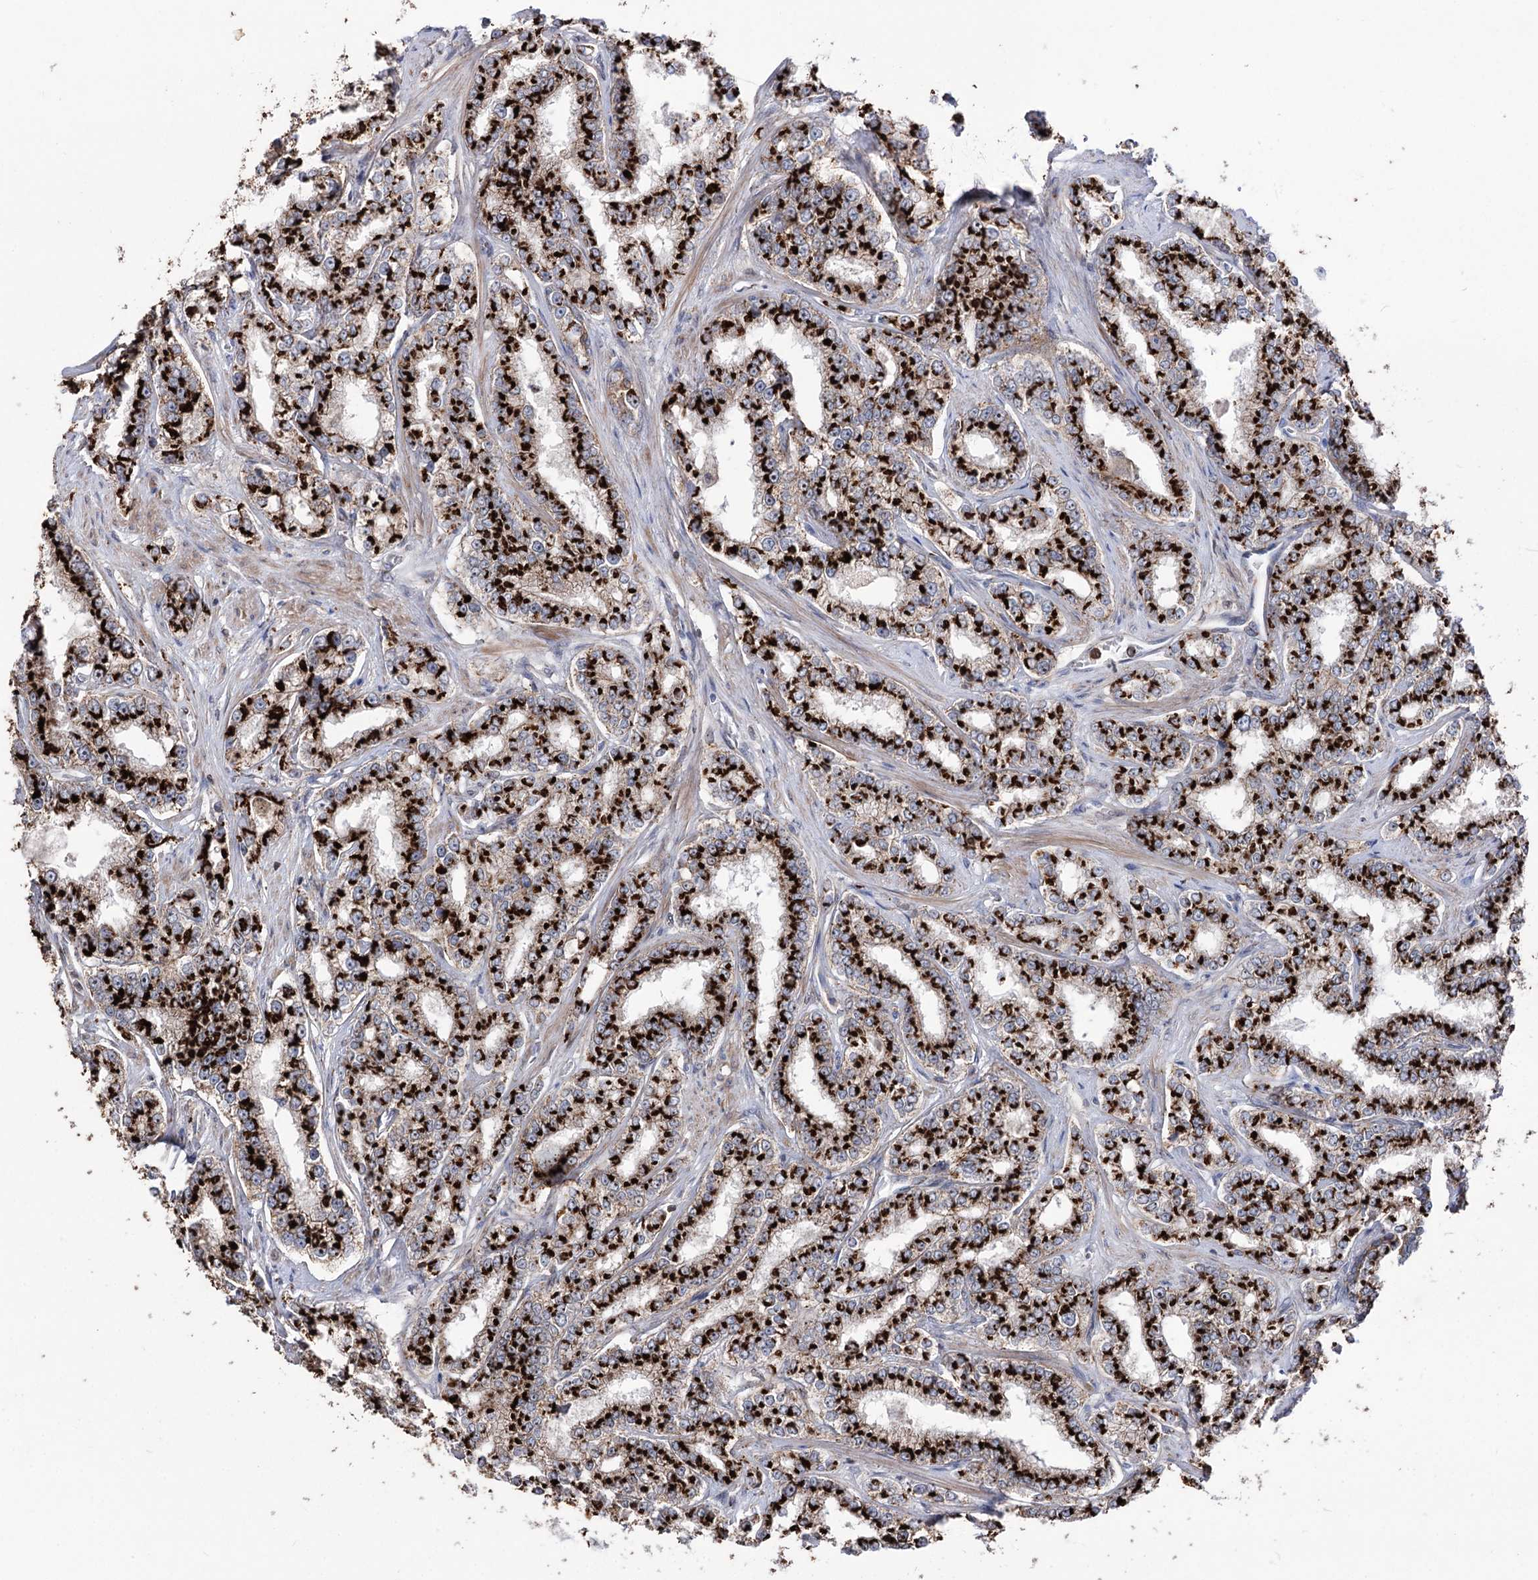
{"staining": {"intensity": "strong", "quantity": ">75%", "location": "cytoplasmic/membranous"}, "tissue": "prostate cancer", "cell_type": "Tumor cells", "image_type": "cancer", "snomed": [{"axis": "morphology", "description": "Normal tissue, NOS"}, {"axis": "morphology", "description": "Adenocarcinoma, High grade"}, {"axis": "topography", "description": "Prostate"}], "caption": "Human prostate high-grade adenocarcinoma stained with a brown dye displays strong cytoplasmic/membranous positive expression in approximately >75% of tumor cells.", "gene": "ARHGAP20", "patient": {"sex": "male", "age": 83}}